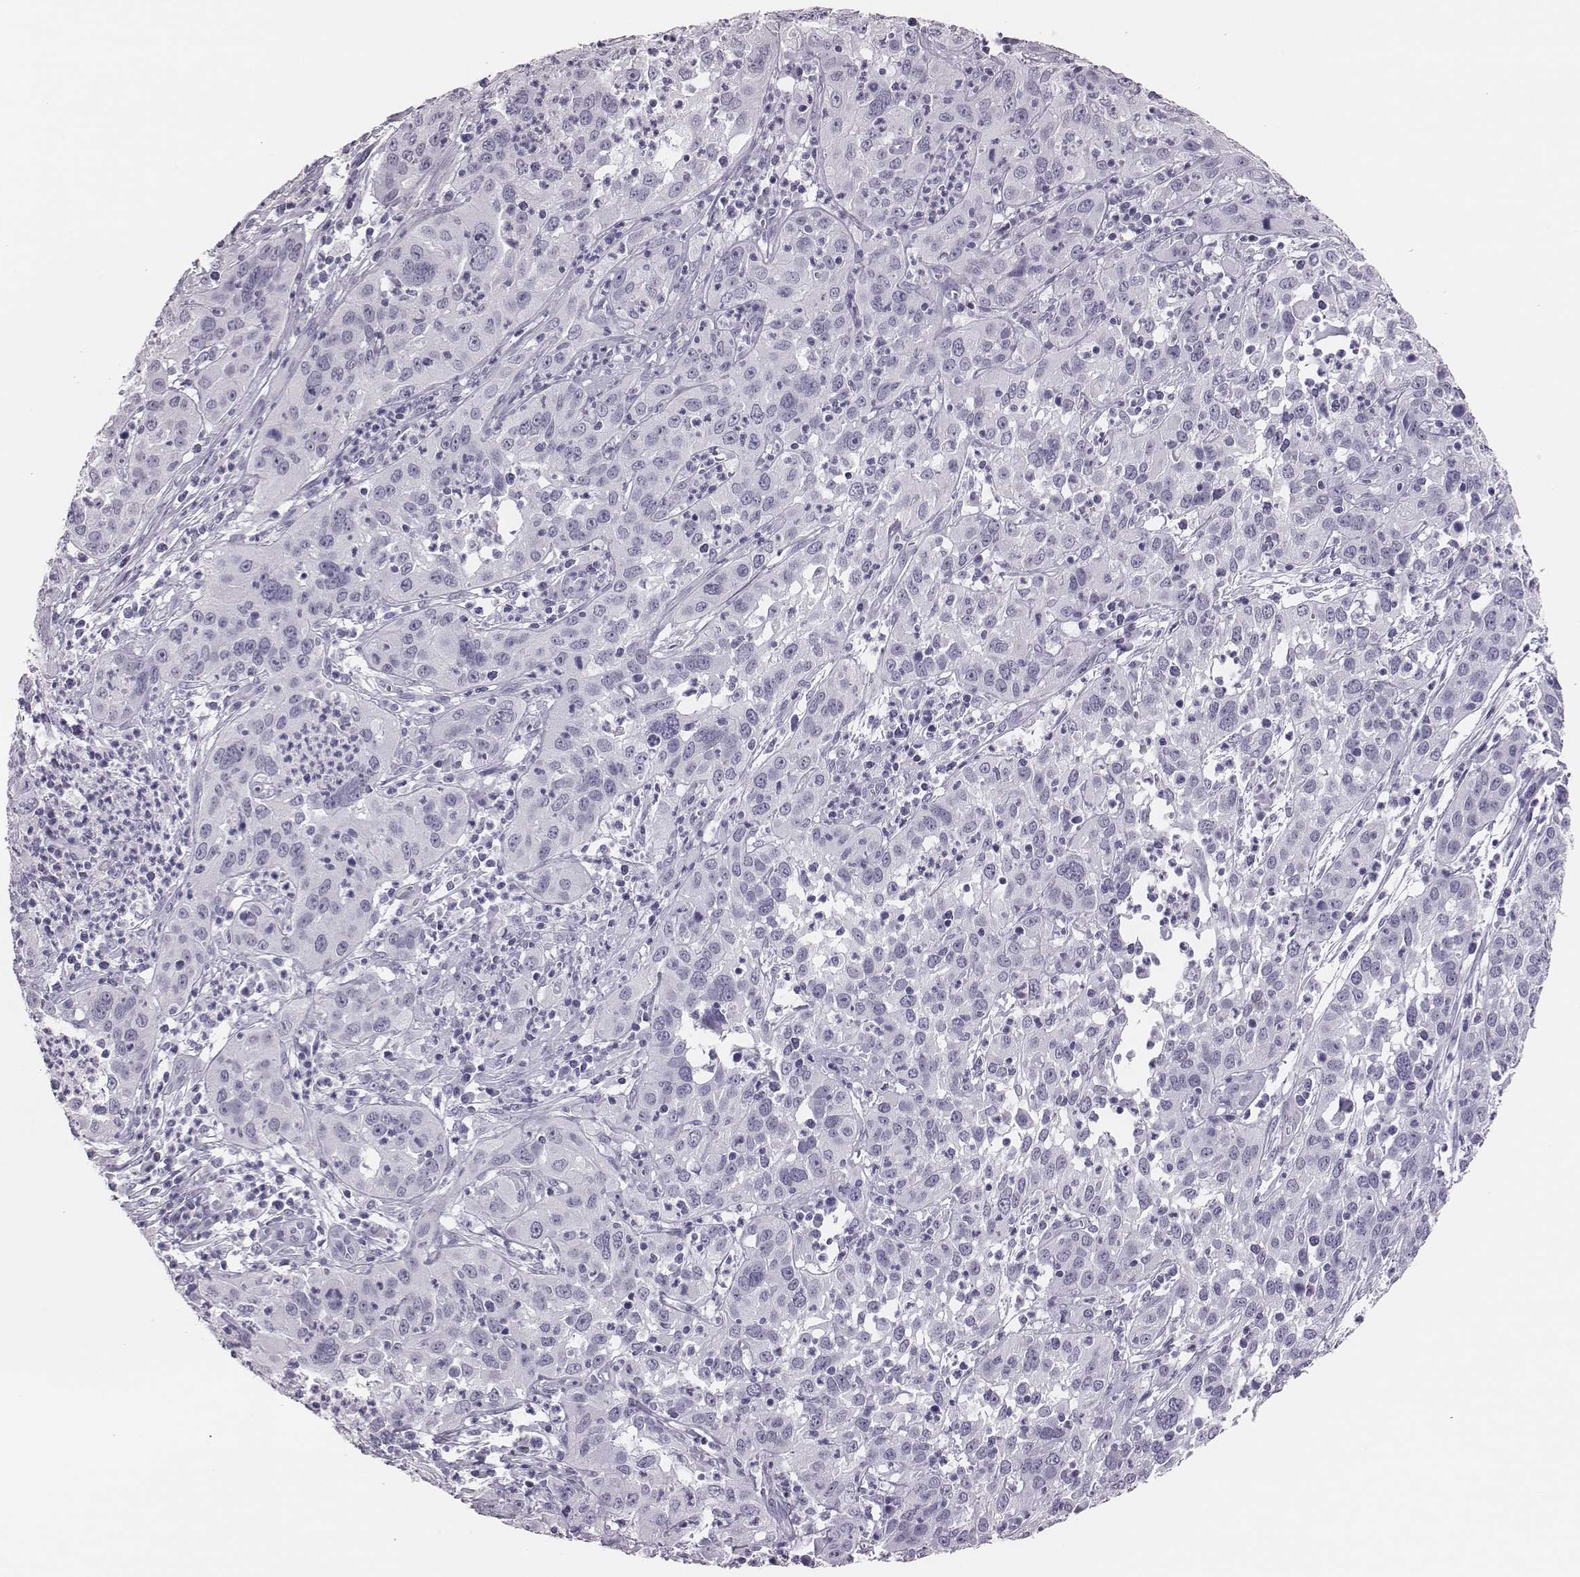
{"staining": {"intensity": "negative", "quantity": "none", "location": "none"}, "tissue": "cervical cancer", "cell_type": "Tumor cells", "image_type": "cancer", "snomed": [{"axis": "morphology", "description": "Squamous cell carcinoma, NOS"}, {"axis": "topography", "description": "Cervix"}], "caption": "Immunohistochemistry photomicrograph of human cervical cancer (squamous cell carcinoma) stained for a protein (brown), which displays no expression in tumor cells.", "gene": "H1-6", "patient": {"sex": "female", "age": 32}}